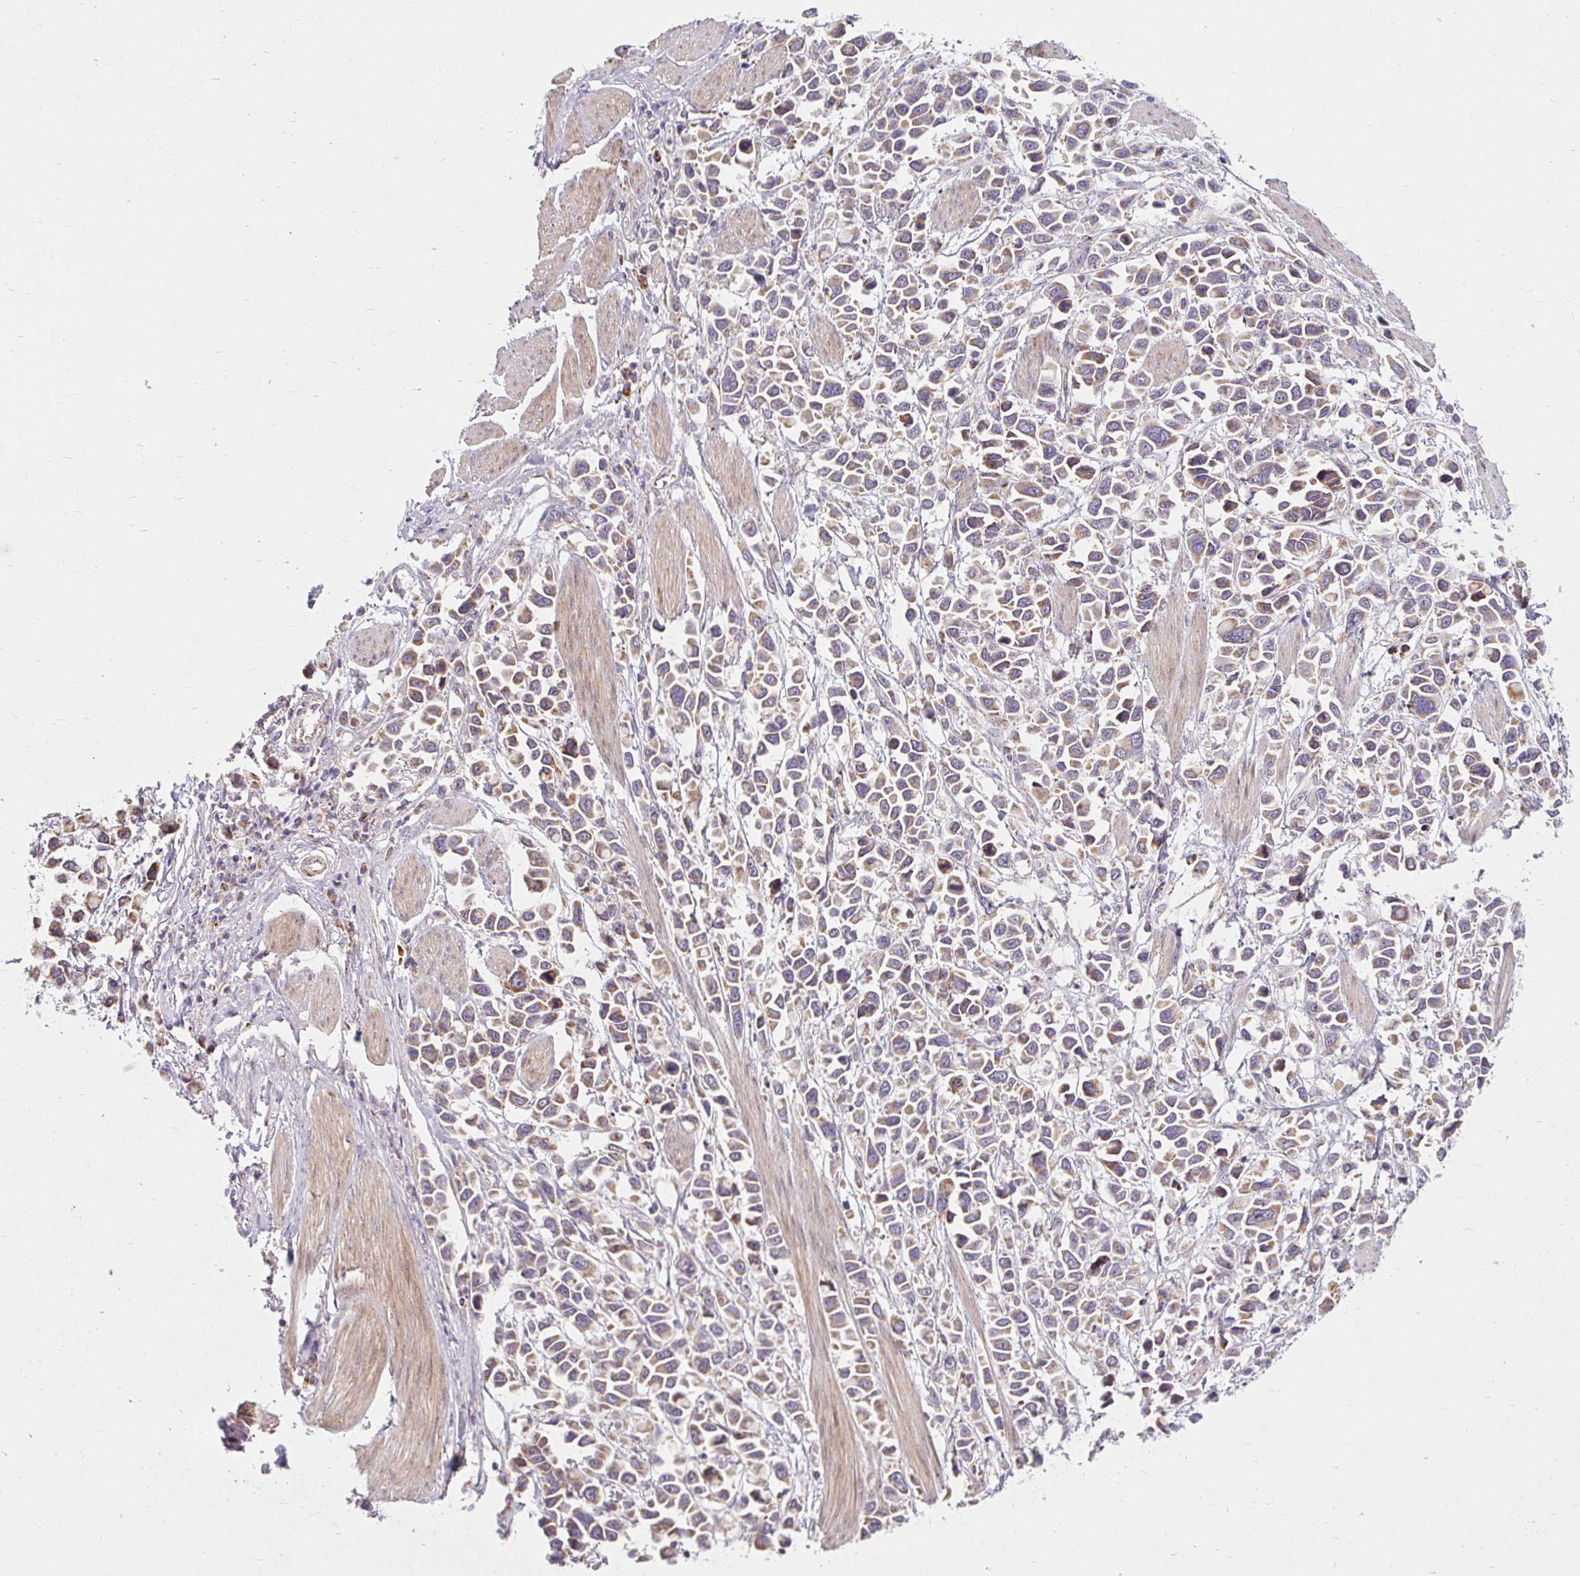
{"staining": {"intensity": "moderate", "quantity": "25%-75%", "location": "cytoplasmic/membranous"}, "tissue": "stomach cancer", "cell_type": "Tumor cells", "image_type": "cancer", "snomed": [{"axis": "morphology", "description": "Adenocarcinoma, NOS"}, {"axis": "topography", "description": "Stomach"}], "caption": "Immunohistochemical staining of human adenocarcinoma (stomach) demonstrates medium levels of moderate cytoplasmic/membranous staining in about 25%-75% of tumor cells.", "gene": "SKP2", "patient": {"sex": "female", "age": 81}}